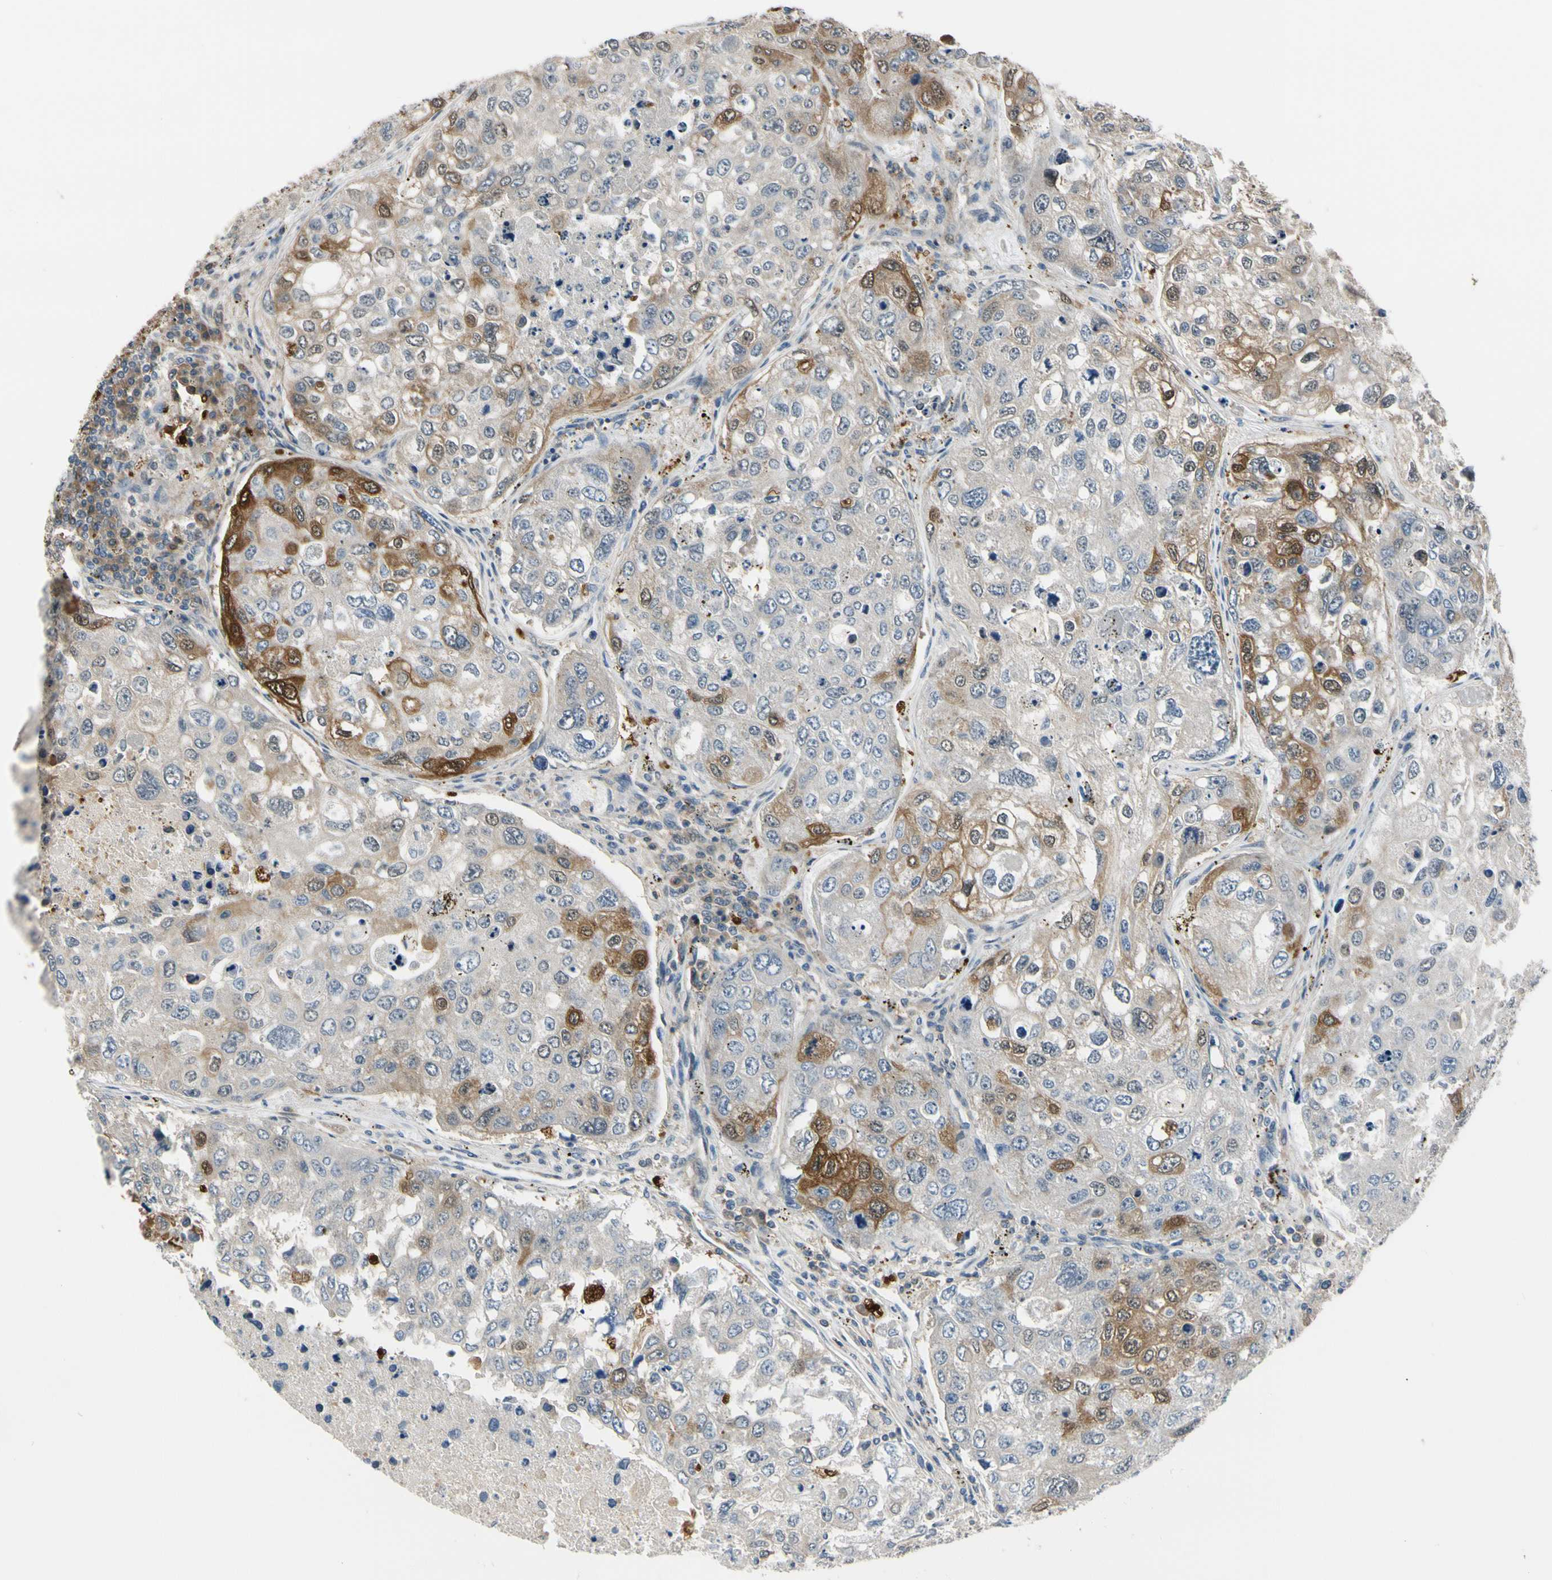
{"staining": {"intensity": "moderate", "quantity": "<25%", "location": "cytoplasmic/membranous,nuclear"}, "tissue": "urothelial cancer", "cell_type": "Tumor cells", "image_type": "cancer", "snomed": [{"axis": "morphology", "description": "Urothelial carcinoma, High grade"}, {"axis": "topography", "description": "Lymph node"}, {"axis": "topography", "description": "Urinary bladder"}], "caption": "About <25% of tumor cells in human urothelial cancer exhibit moderate cytoplasmic/membranous and nuclear protein staining as visualized by brown immunohistochemical staining.", "gene": "RASGRF1", "patient": {"sex": "male", "age": 51}}